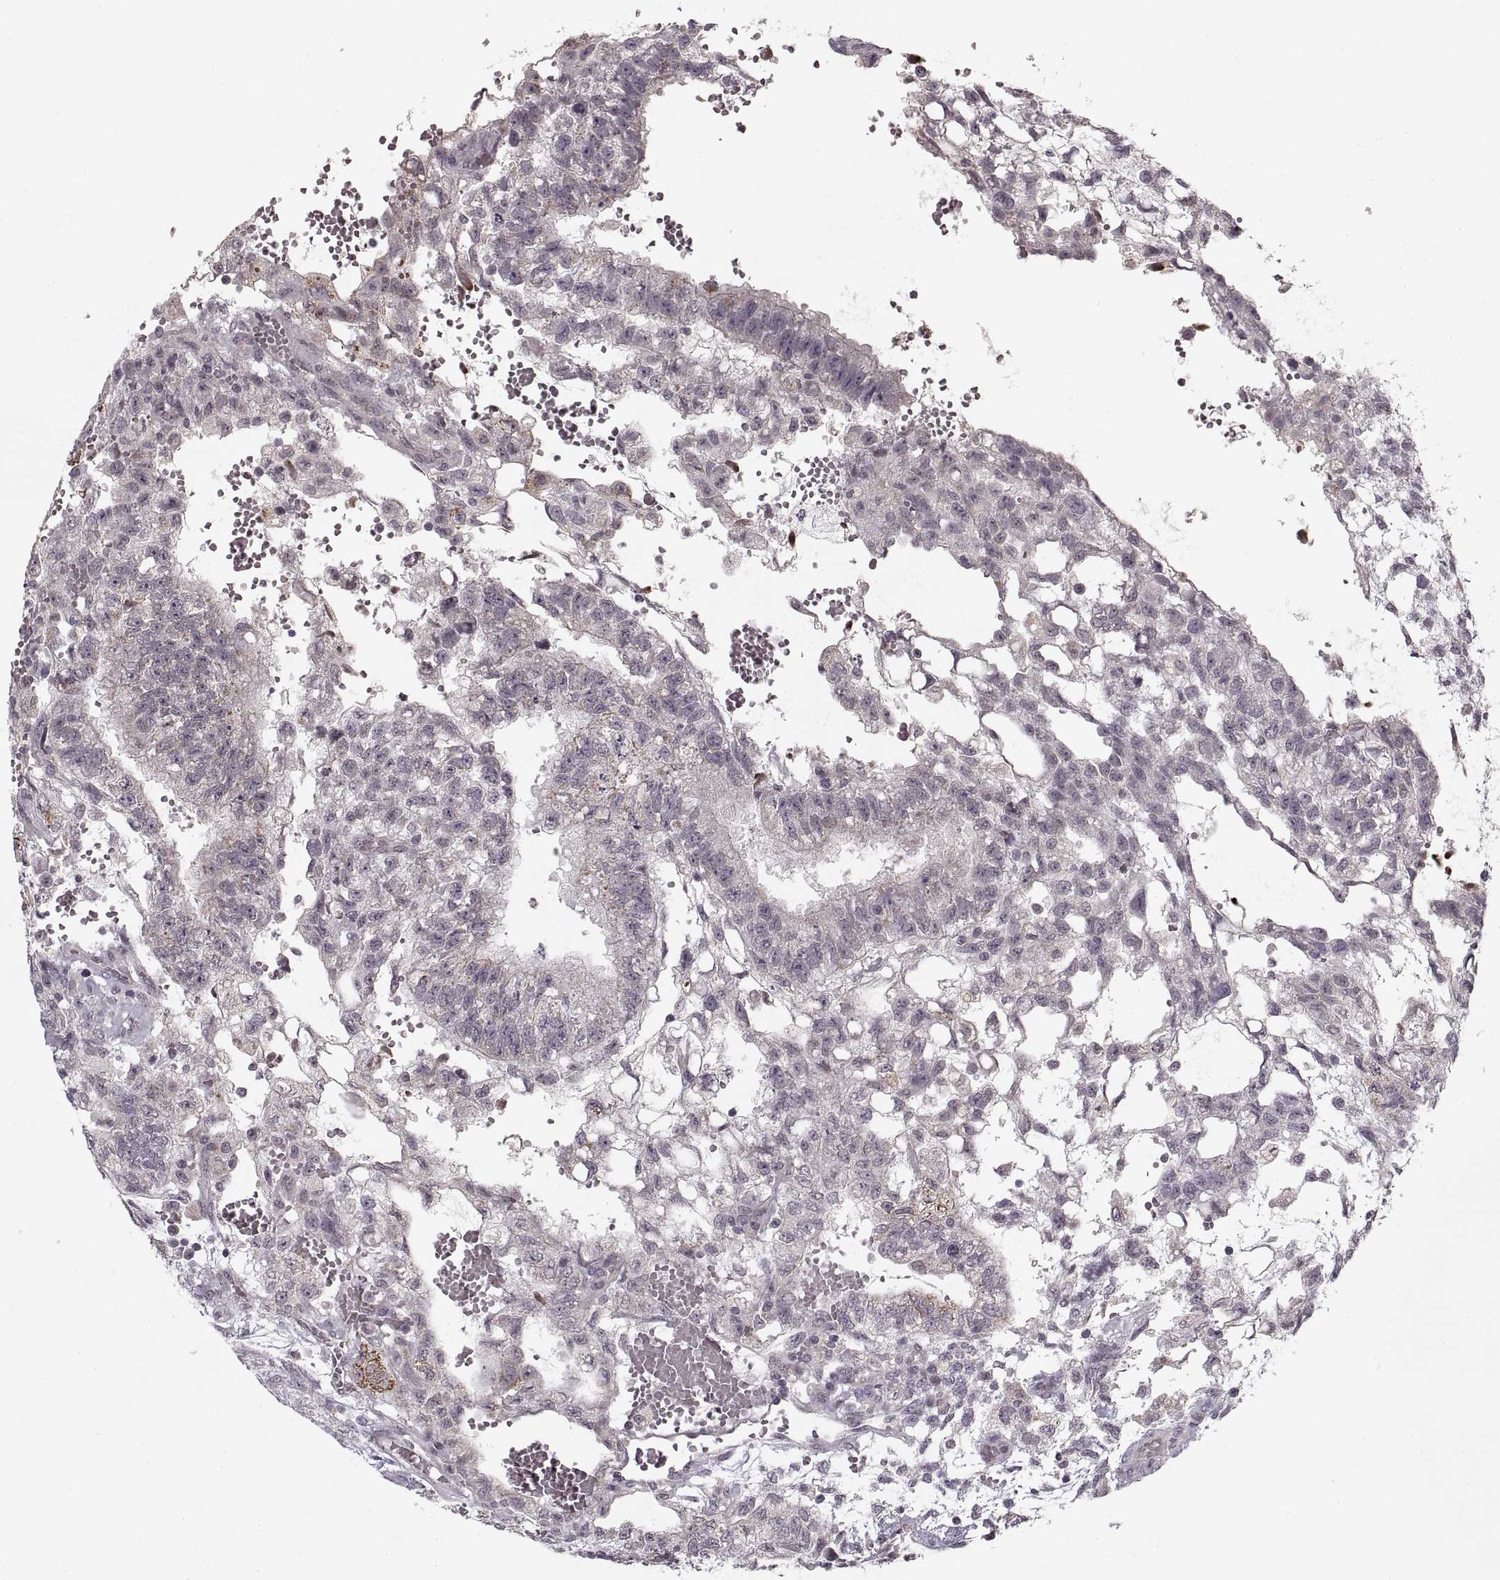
{"staining": {"intensity": "negative", "quantity": "none", "location": "none"}, "tissue": "testis cancer", "cell_type": "Tumor cells", "image_type": "cancer", "snomed": [{"axis": "morphology", "description": "Carcinoma, Embryonal, NOS"}, {"axis": "topography", "description": "Testis"}], "caption": "High magnification brightfield microscopy of testis cancer (embryonal carcinoma) stained with DAB (brown) and counterstained with hematoxylin (blue): tumor cells show no significant expression.", "gene": "ASIC3", "patient": {"sex": "male", "age": 32}}